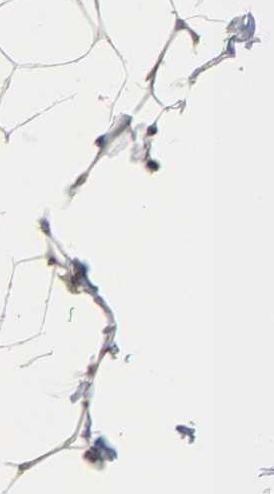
{"staining": {"intensity": "weak", "quantity": "25%-75%", "location": "nuclear"}, "tissue": "adipose tissue", "cell_type": "Adipocytes", "image_type": "normal", "snomed": [{"axis": "morphology", "description": "Normal tissue, NOS"}, {"axis": "topography", "description": "Soft tissue"}], "caption": "Protein expression by IHC reveals weak nuclear staining in about 25%-75% of adipocytes in unremarkable adipose tissue. (IHC, brightfield microscopy, high magnification).", "gene": "HTR1E", "patient": {"sex": "male", "age": 26}}